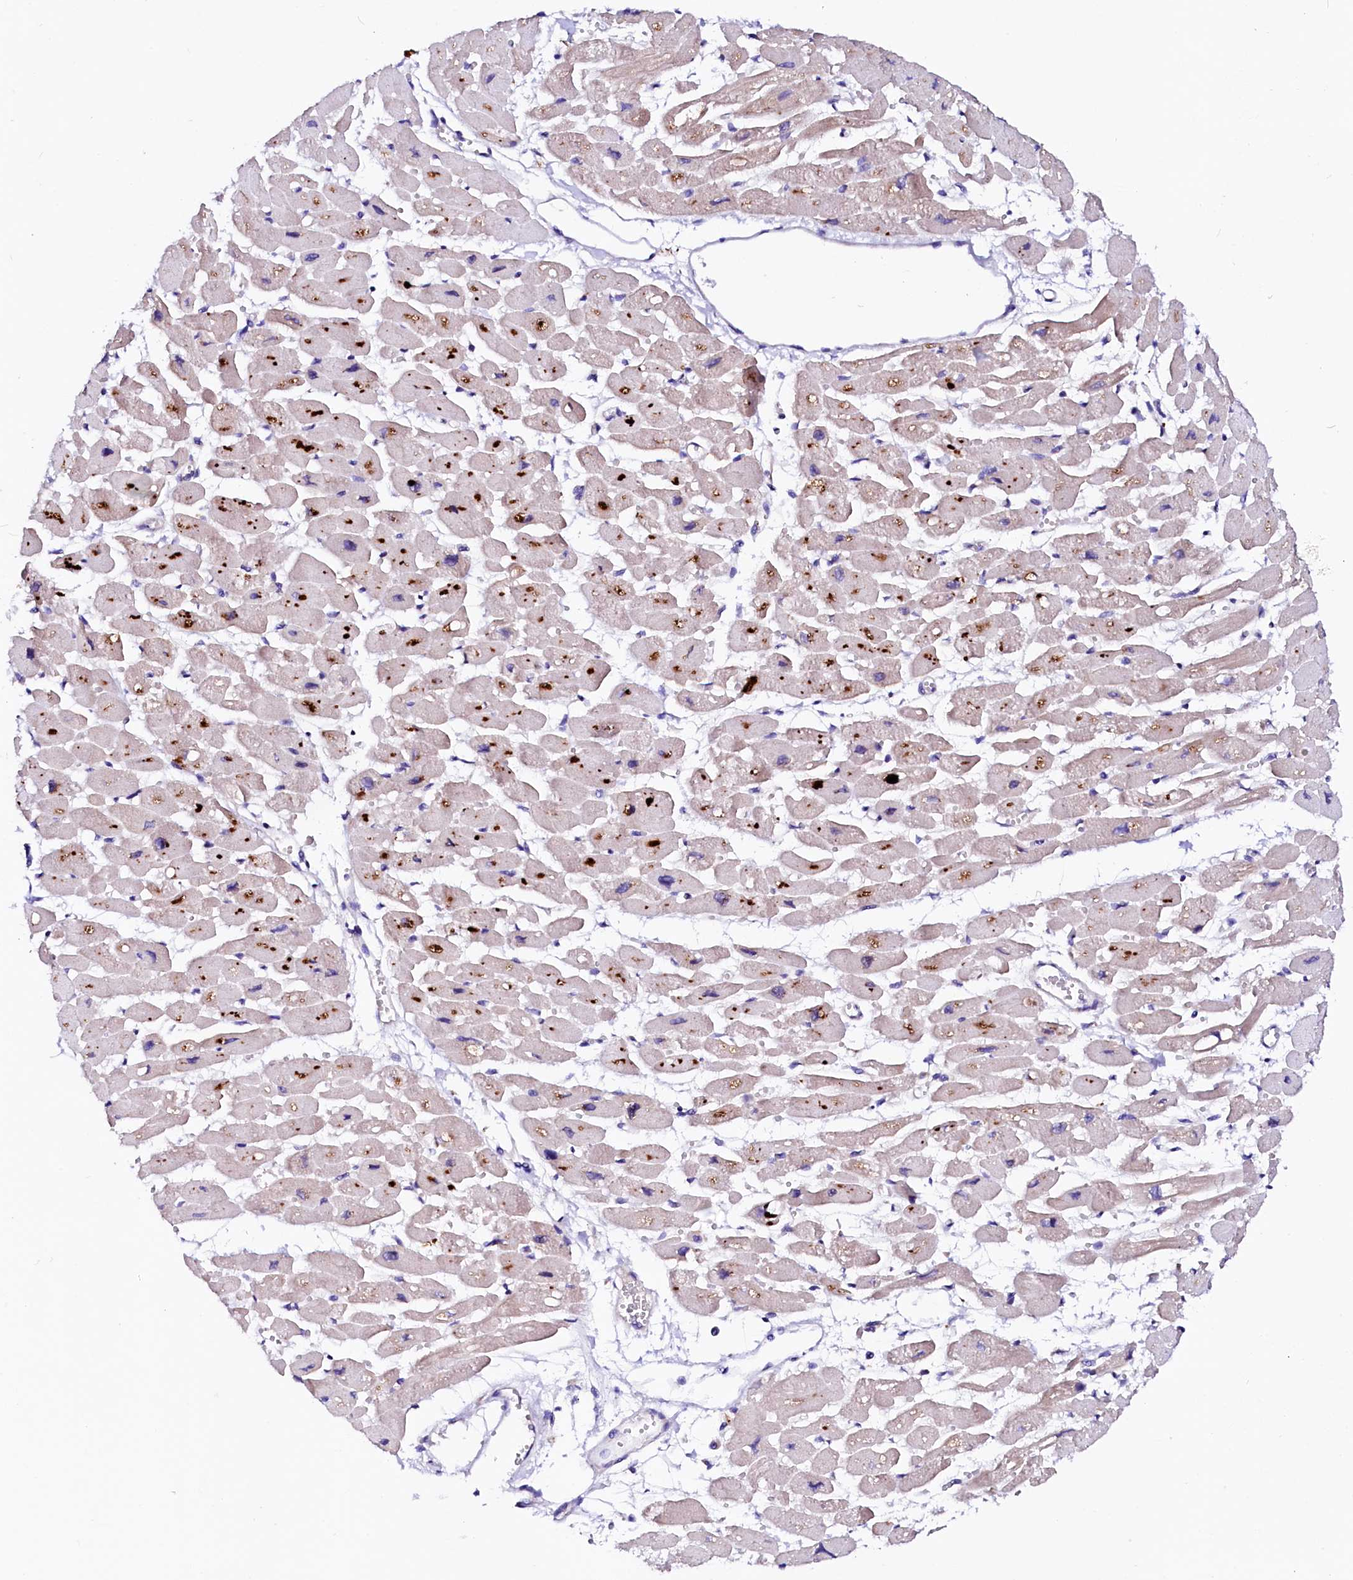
{"staining": {"intensity": "moderate", "quantity": ">75%", "location": "cytoplasmic/membranous"}, "tissue": "heart muscle", "cell_type": "Cardiomyocytes", "image_type": "normal", "snomed": [{"axis": "morphology", "description": "Normal tissue, NOS"}, {"axis": "topography", "description": "Heart"}], "caption": "This image demonstrates immunohistochemistry staining of normal heart muscle, with medium moderate cytoplasmic/membranous staining in approximately >75% of cardiomyocytes.", "gene": "BTBD16", "patient": {"sex": "female", "age": 54}}